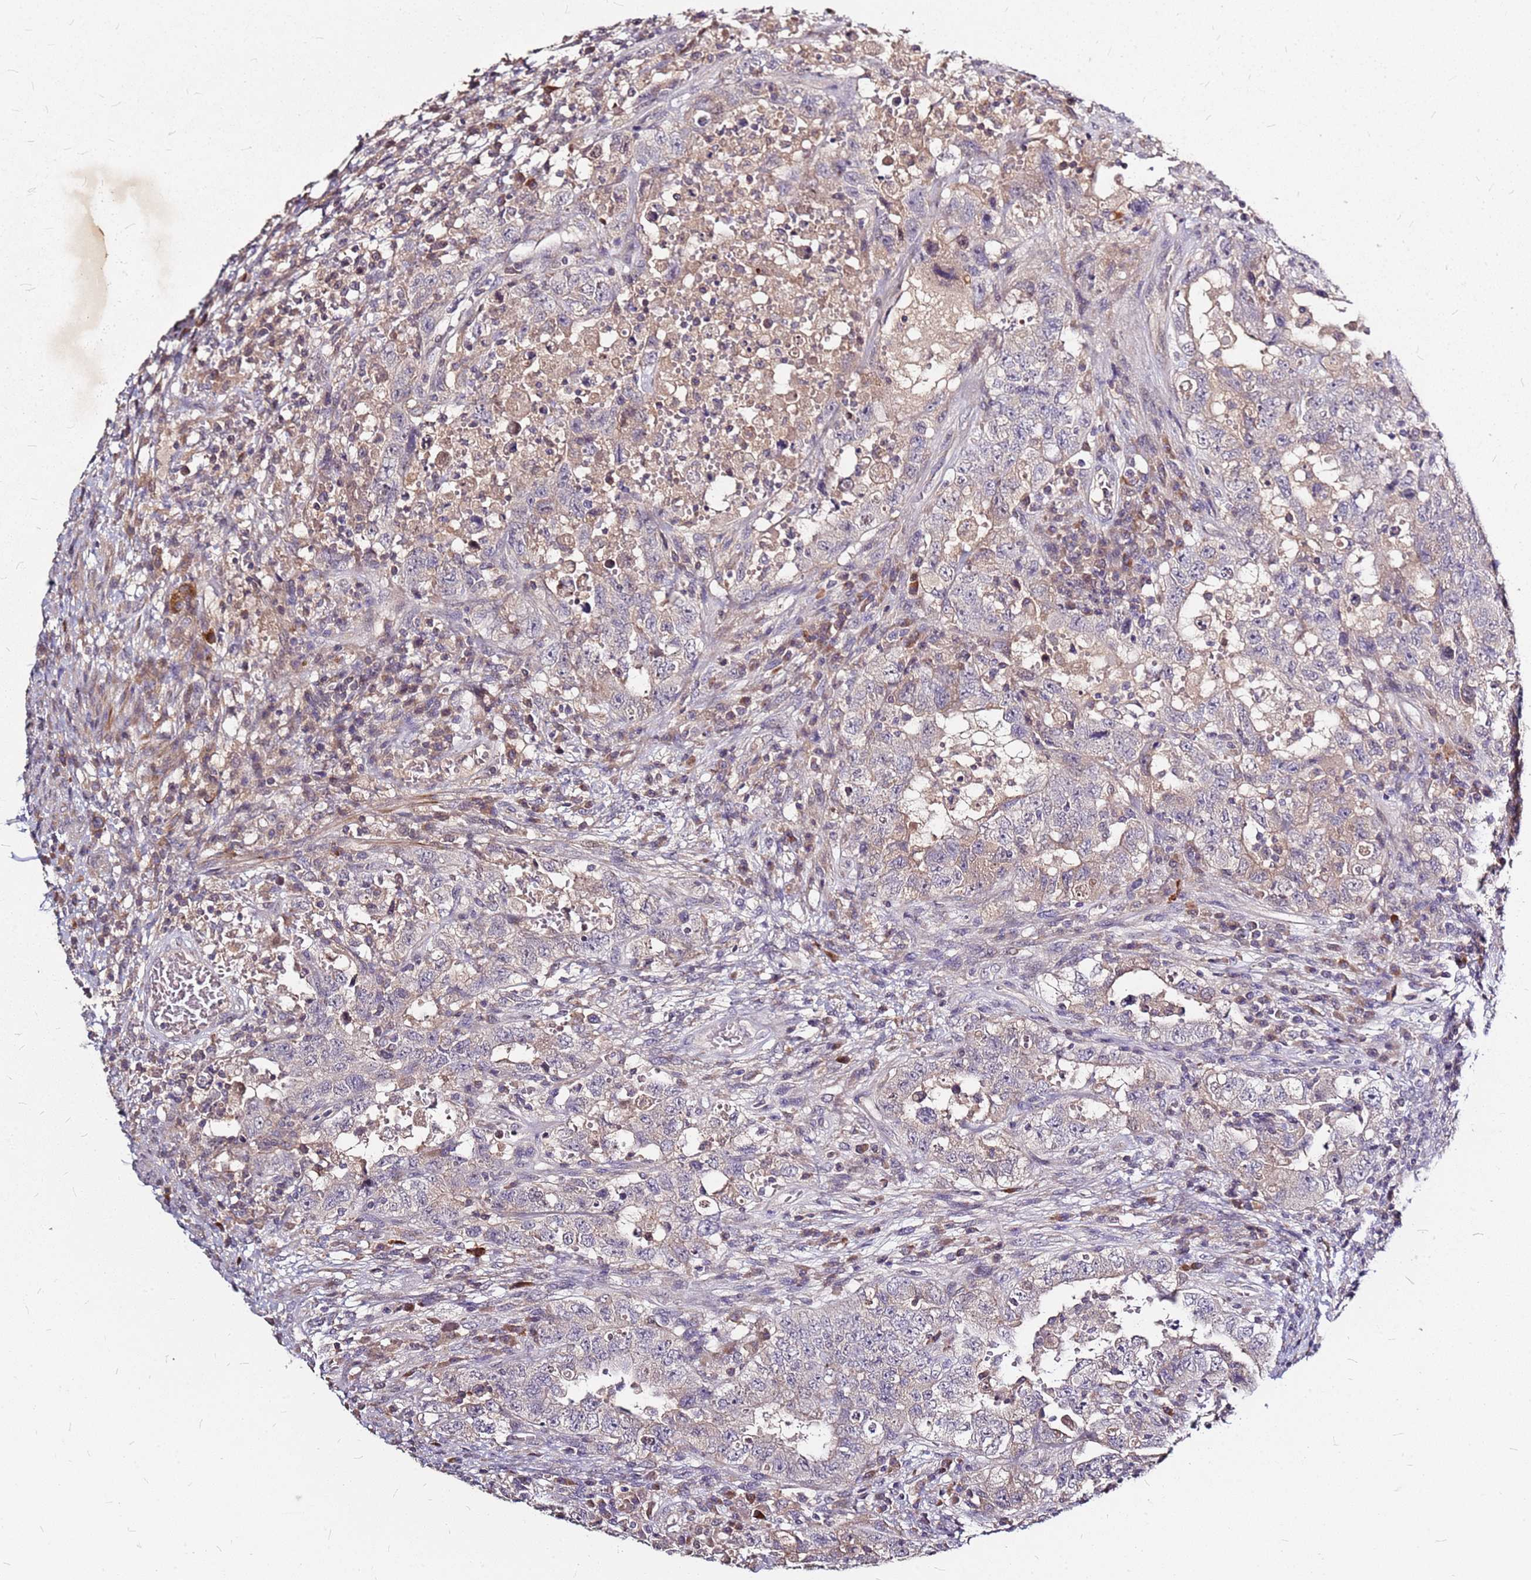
{"staining": {"intensity": "weak", "quantity": "<25%", "location": "cytoplasmic/membranous"}, "tissue": "testis cancer", "cell_type": "Tumor cells", "image_type": "cancer", "snomed": [{"axis": "morphology", "description": "Carcinoma, Embryonal, NOS"}, {"axis": "topography", "description": "Testis"}], "caption": "DAB (3,3'-diaminobenzidine) immunohistochemical staining of human testis cancer exhibits no significant positivity in tumor cells. (Brightfield microscopy of DAB (3,3'-diaminobenzidine) immunohistochemistry (IHC) at high magnification).", "gene": "DCDC2C", "patient": {"sex": "male", "age": 26}}